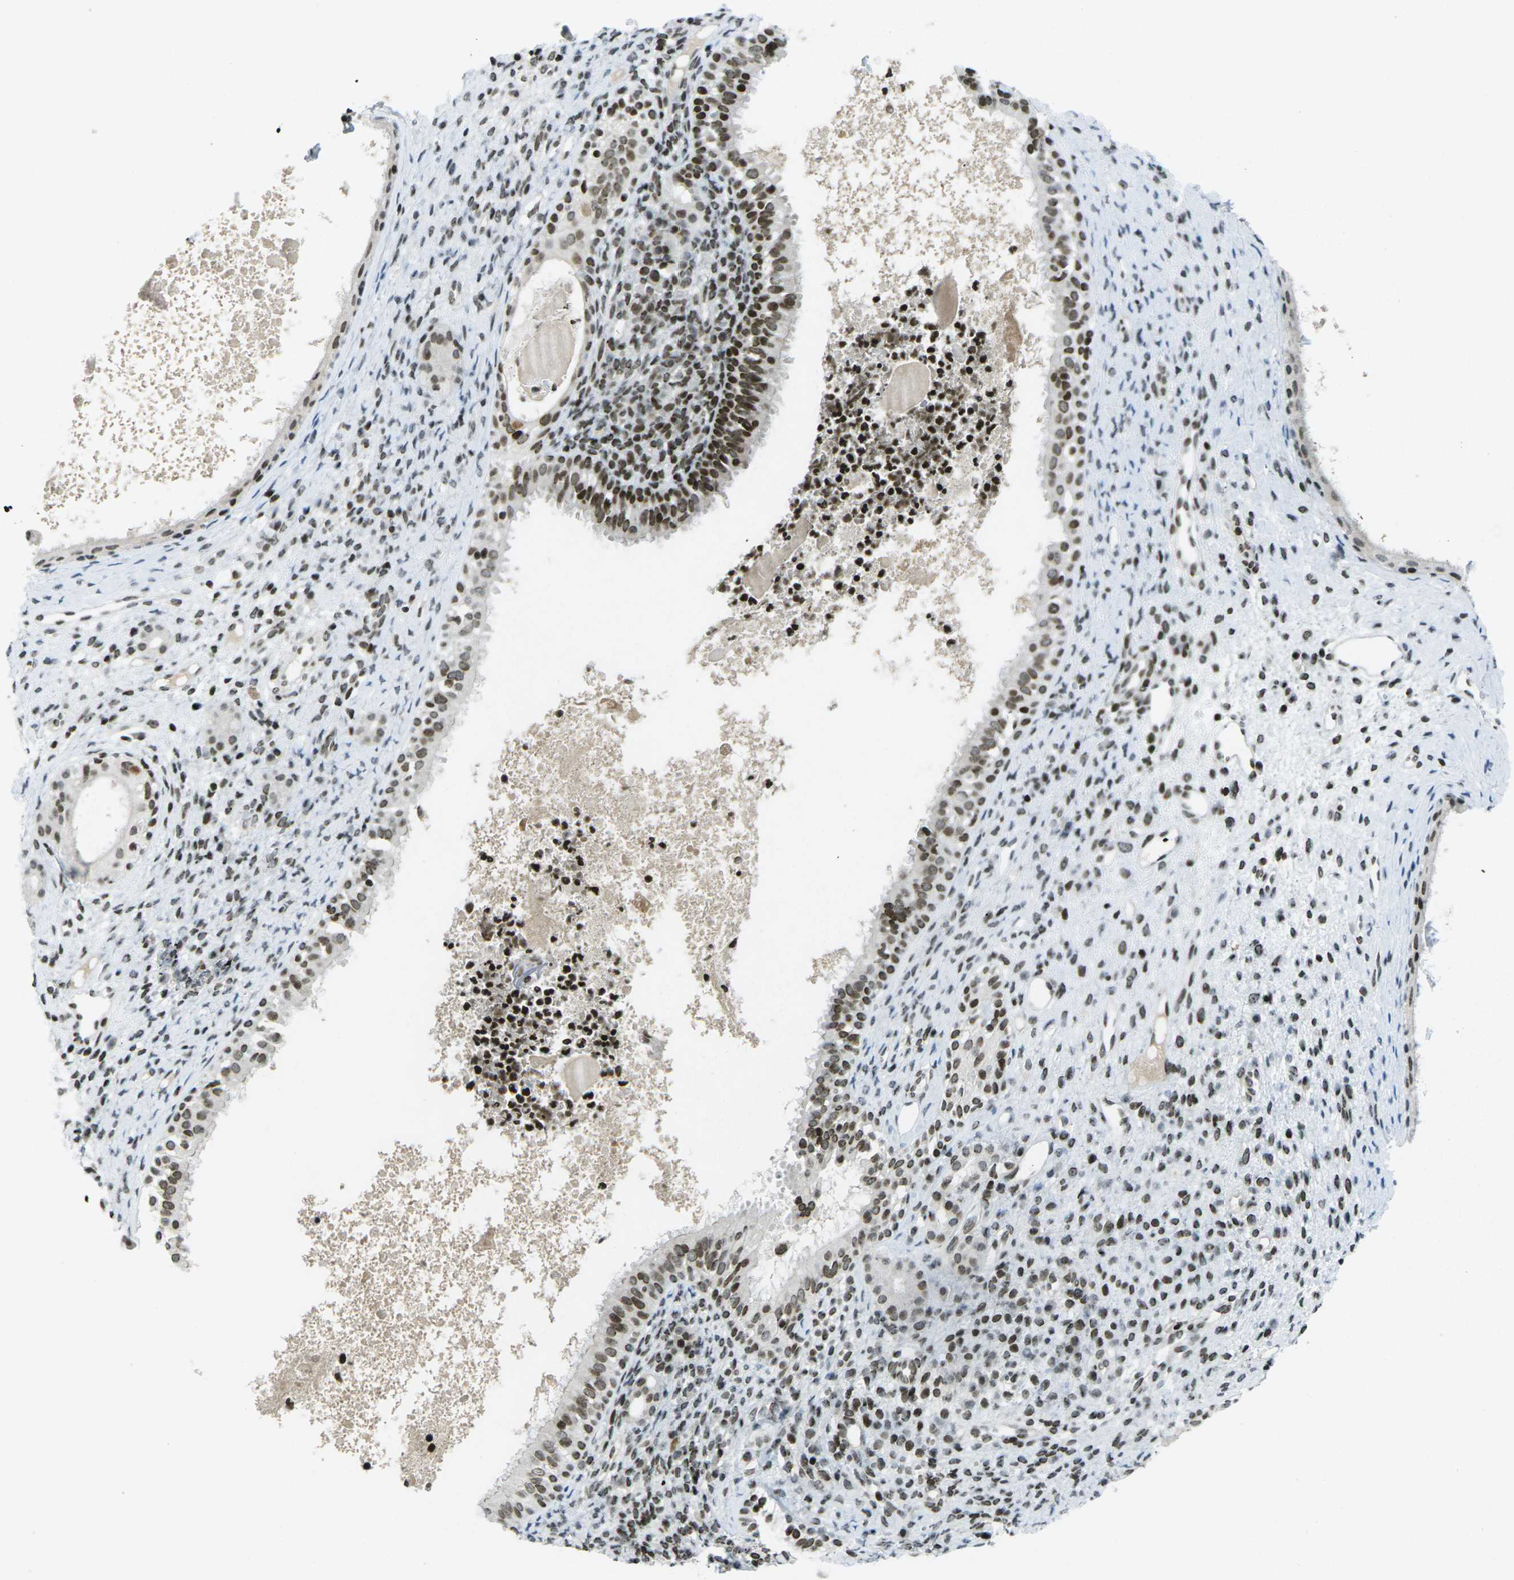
{"staining": {"intensity": "strong", "quantity": ">75%", "location": "nuclear"}, "tissue": "nasopharynx", "cell_type": "Respiratory epithelial cells", "image_type": "normal", "snomed": [{"axis": "morphology", "description": "Normal tissue, NOS"}, {"axis": "topography", "description": "Nasopharynx"}], "caption": "This histopathology image displays immunohistochemistry (IHC) staining of normal human nasopharynx, with high strong nuclear expression in approximately >75% of respiratory epithelial cells.", "gene": "EME1", "patient": {"sex": "male", "age": 22}}